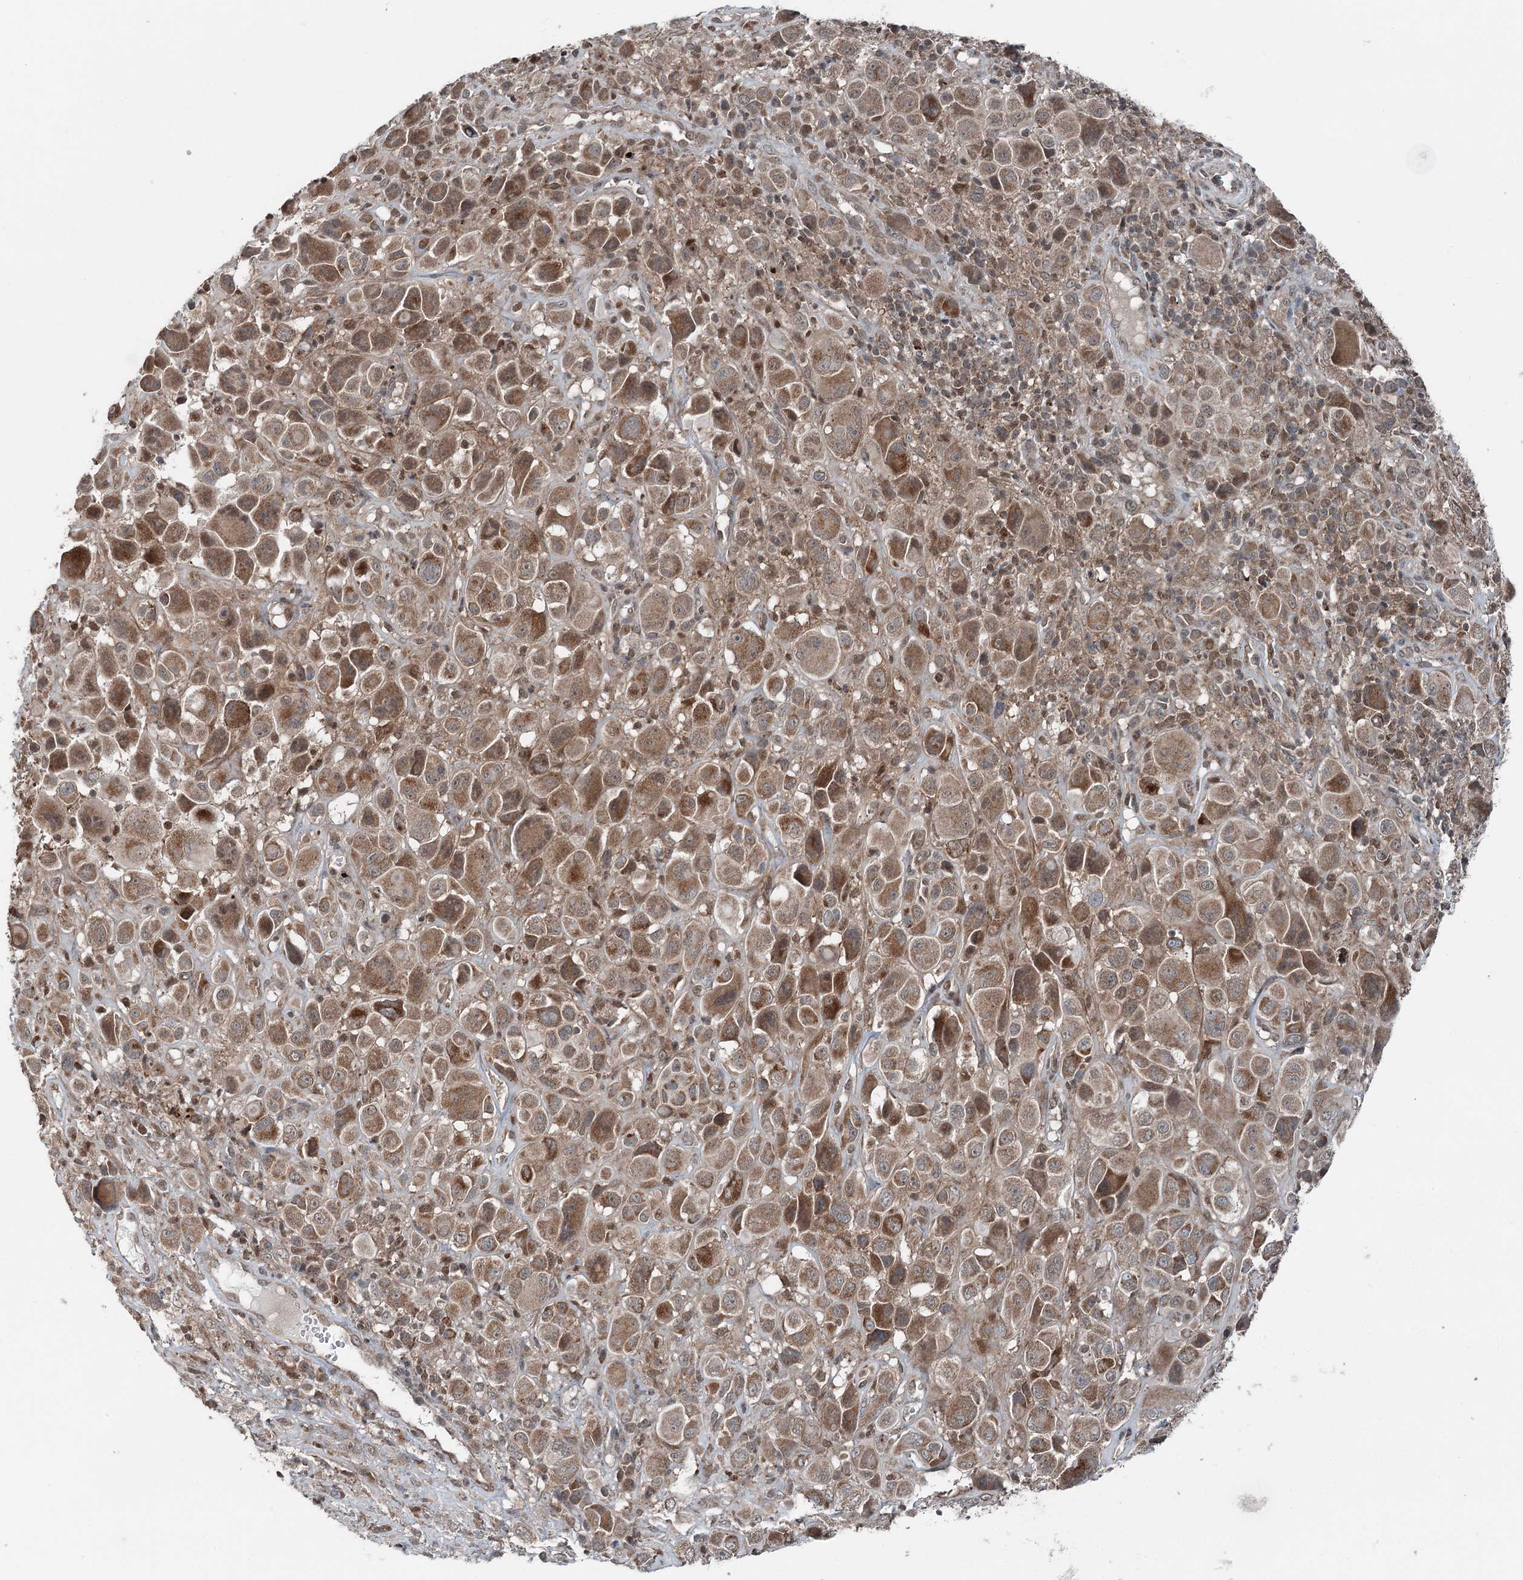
{"staining": {"intensity": "moderate", "quantity": ">75%", "location": "cytoplasmic/membranous"}, "tissue": "melanoma", "cell_type": "Tumor cells", "image_type": "cancer", "snomed": [{"axis": "morphology", "description": "Malignant melanoma, NOS"}, {"axis": "topography", "description": "Skin of trunk"}], "caption": "An image showing moderate cytoplasmic/membranous positivity in approximately >75% of tumor cells in melanoma, as visualized by brown immunohistochemical staining.", "gene": "WAPL", "patient": {"sex": "male", "age": 71}}